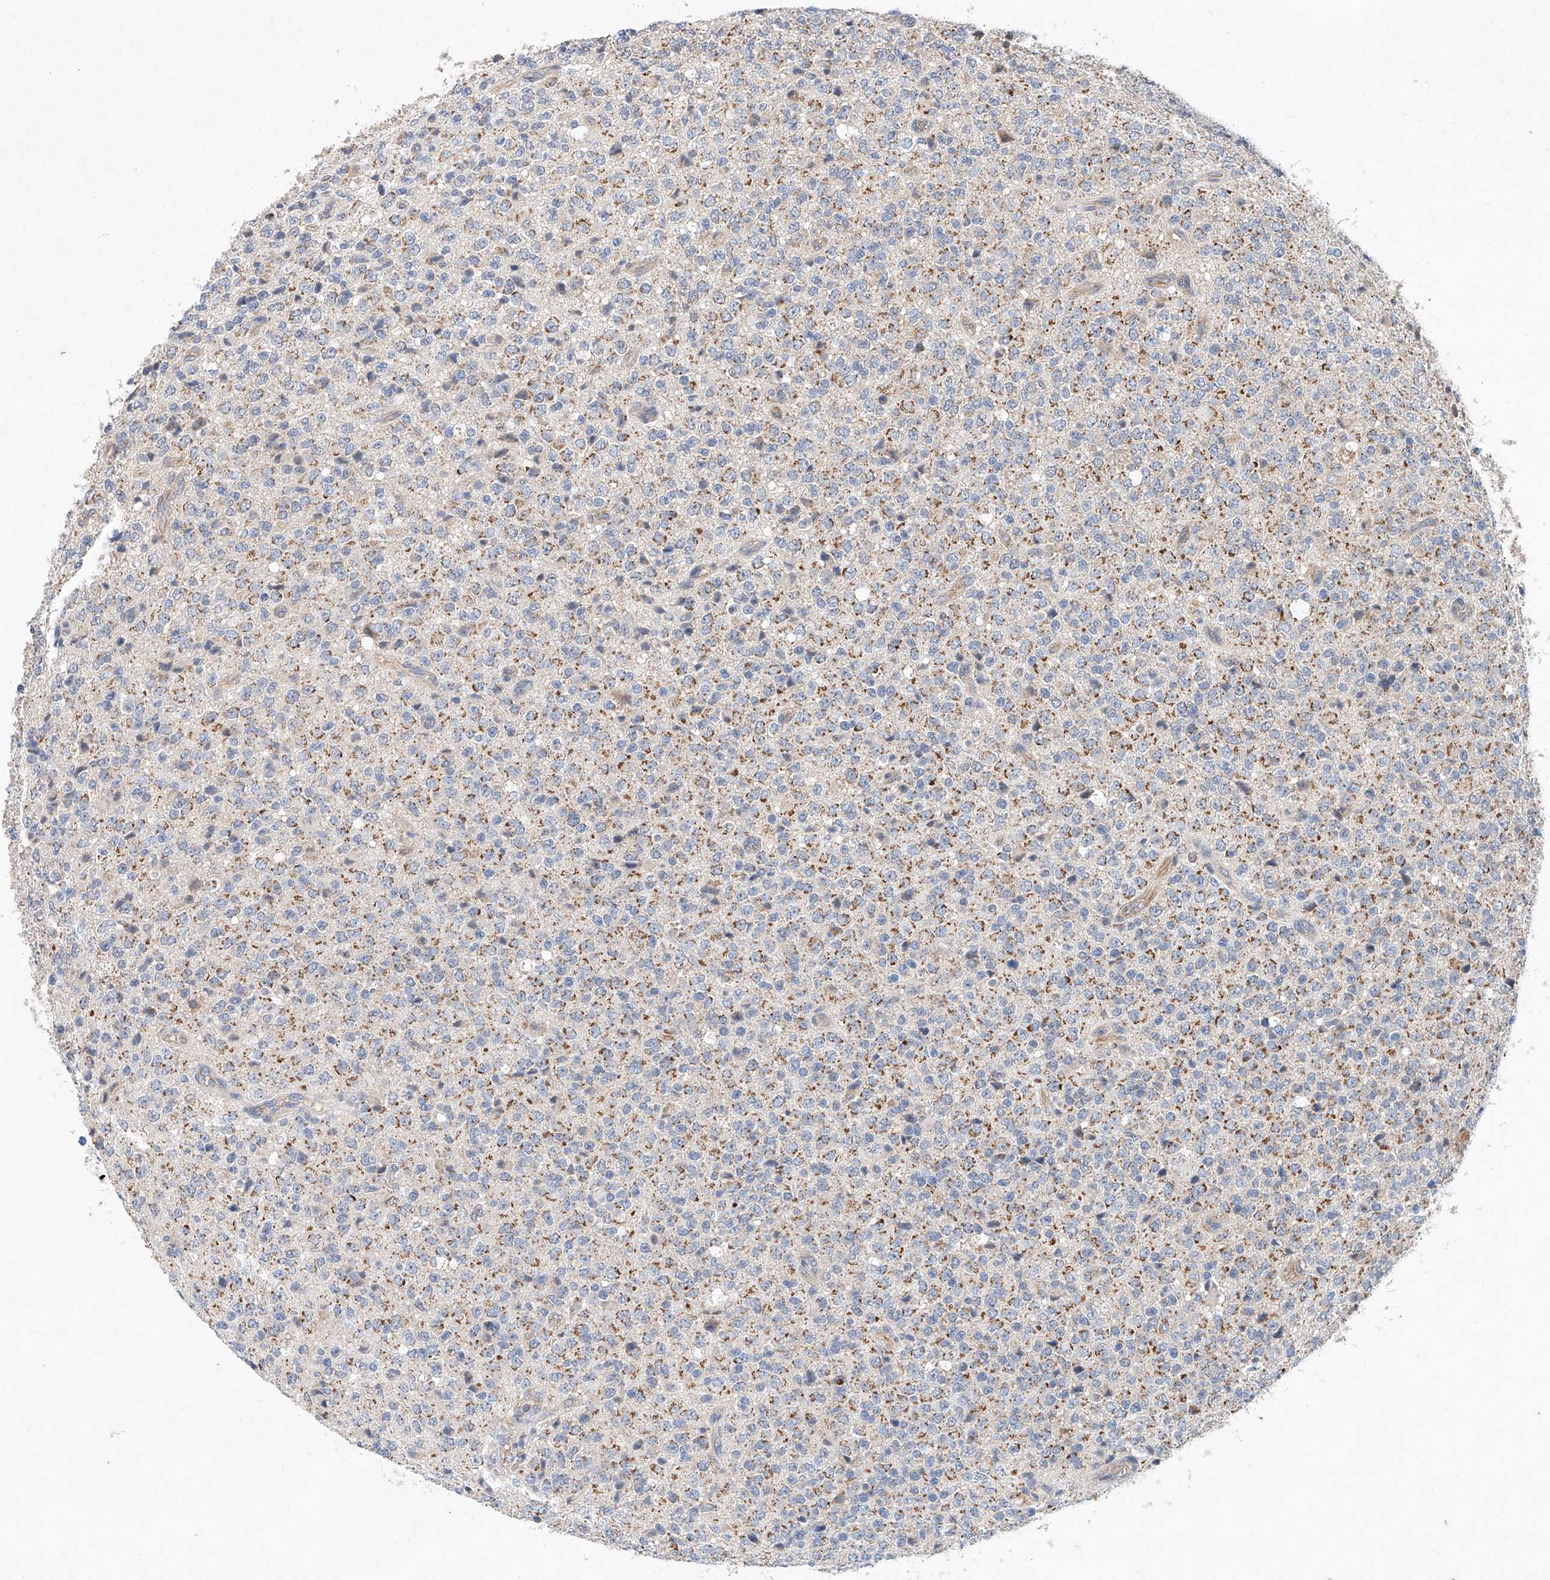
{"staining": {"intensity": "moderate", "quantity": "<25%", "location": "cytoplasmic/membranous"}, "tissue": "glioma", "cell_type": "Tumor cells", "image_type": "cancer", "snomed": [{"axis": "morphology", "description": "Glioma, malignant, High grade"}, {"axis": "topography", "description": "pancreas cauda"}], "caption": "Protein staining by immunohistochemistry (IHC) exhibits moderate cytoplasmic/membranous positivity in approximately <25% of tumor cells in malignant glioma (high-grade).", "gene": "FASTK", "patient": {"sex": "male", "age": 60}}